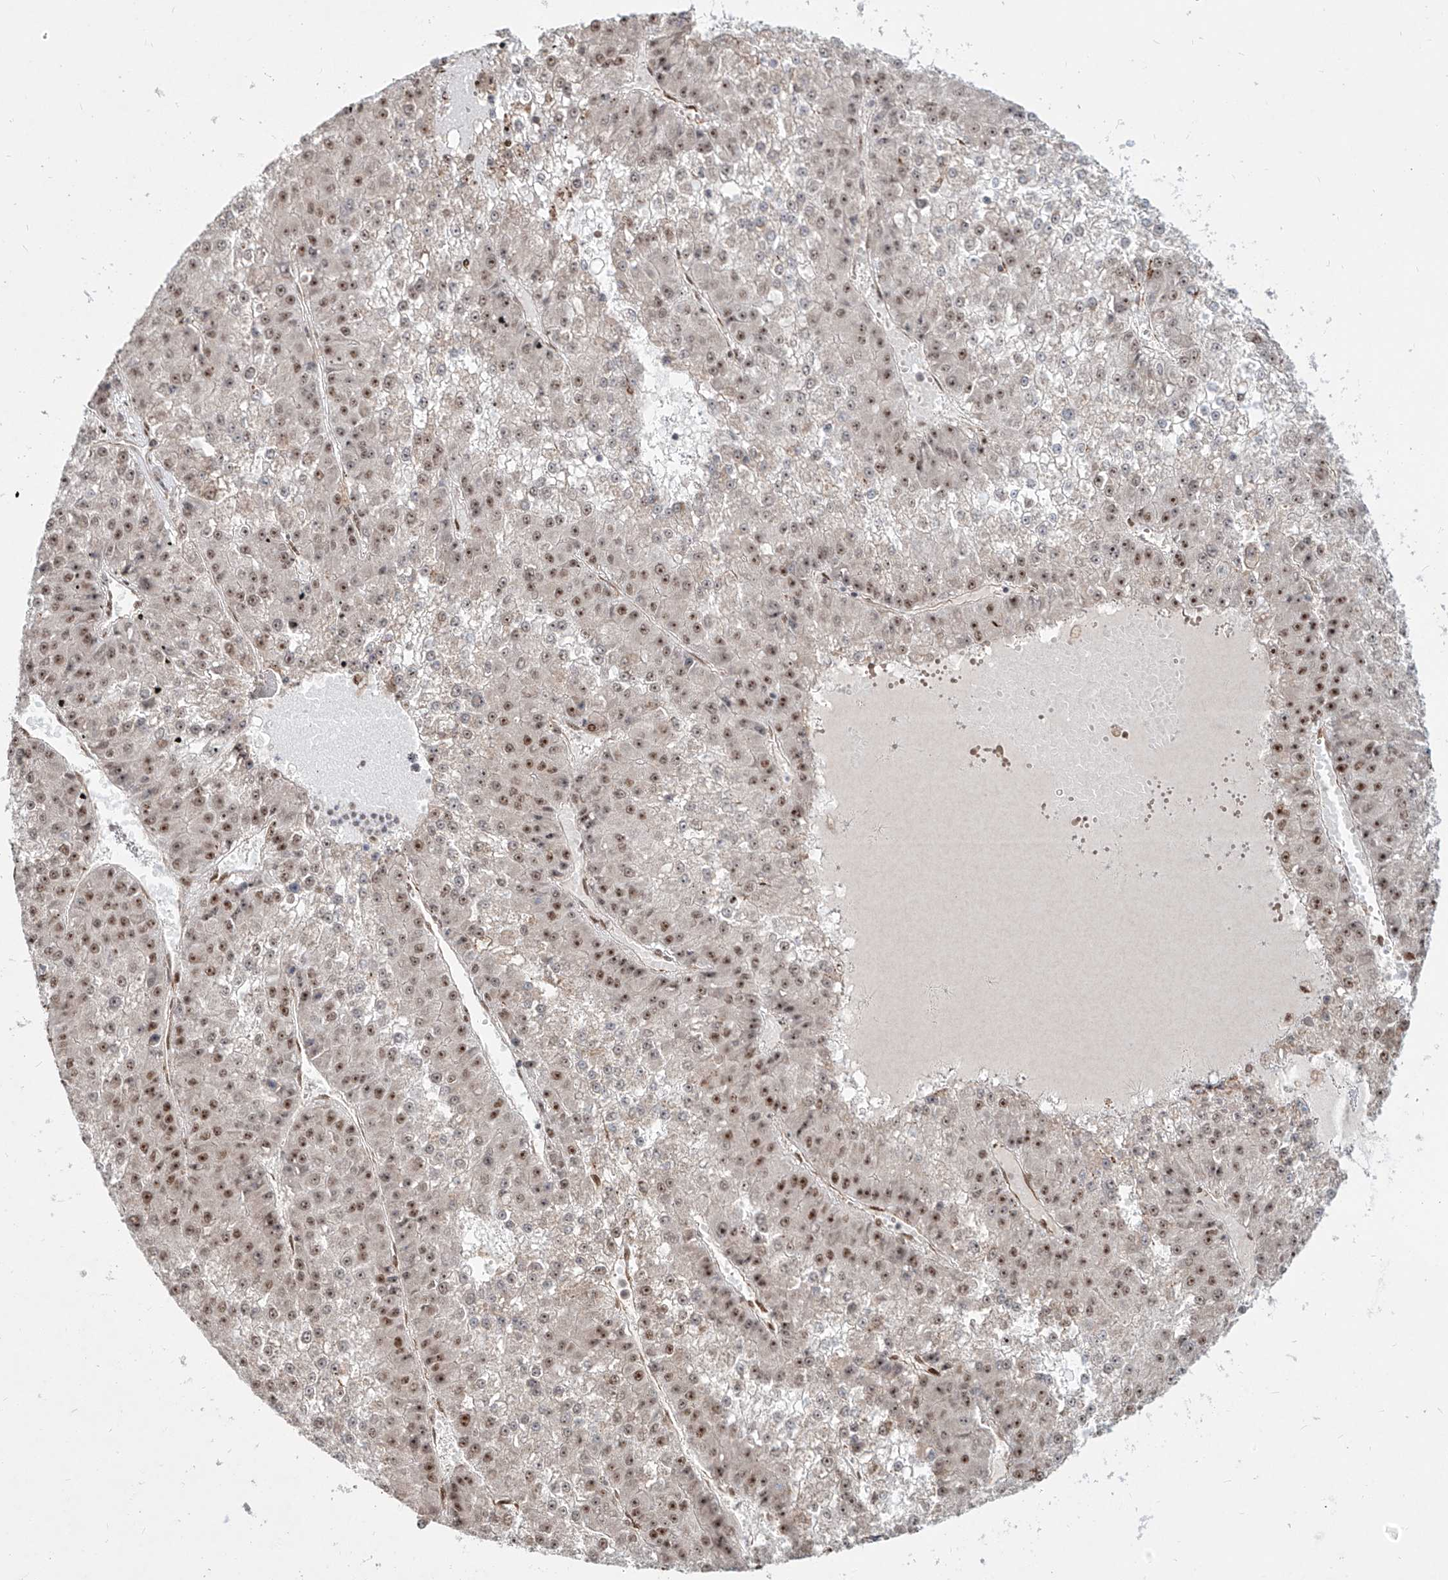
{"staining": {"intensity": "moderate", "quantity": ">75%", "location": "nuclear"}, "tissue": "liver cancer", "cell_type": "Tumor cells", "image_type": "cancer", "snomed": [{"axis": "morphology", "description": "Carcinoma, Hepatocellular, NOS"}, {"axis": "topography", "description": "Liver"}], "caption": "Immunohistochemical staining of human hepatocellular carcinoma (liver) exhibits medium levels of moderate nuclear protein positivity in about >75% of tumor cells.", "gene": "ZNF710", "patient": {"sex": "female", "age": 73}}